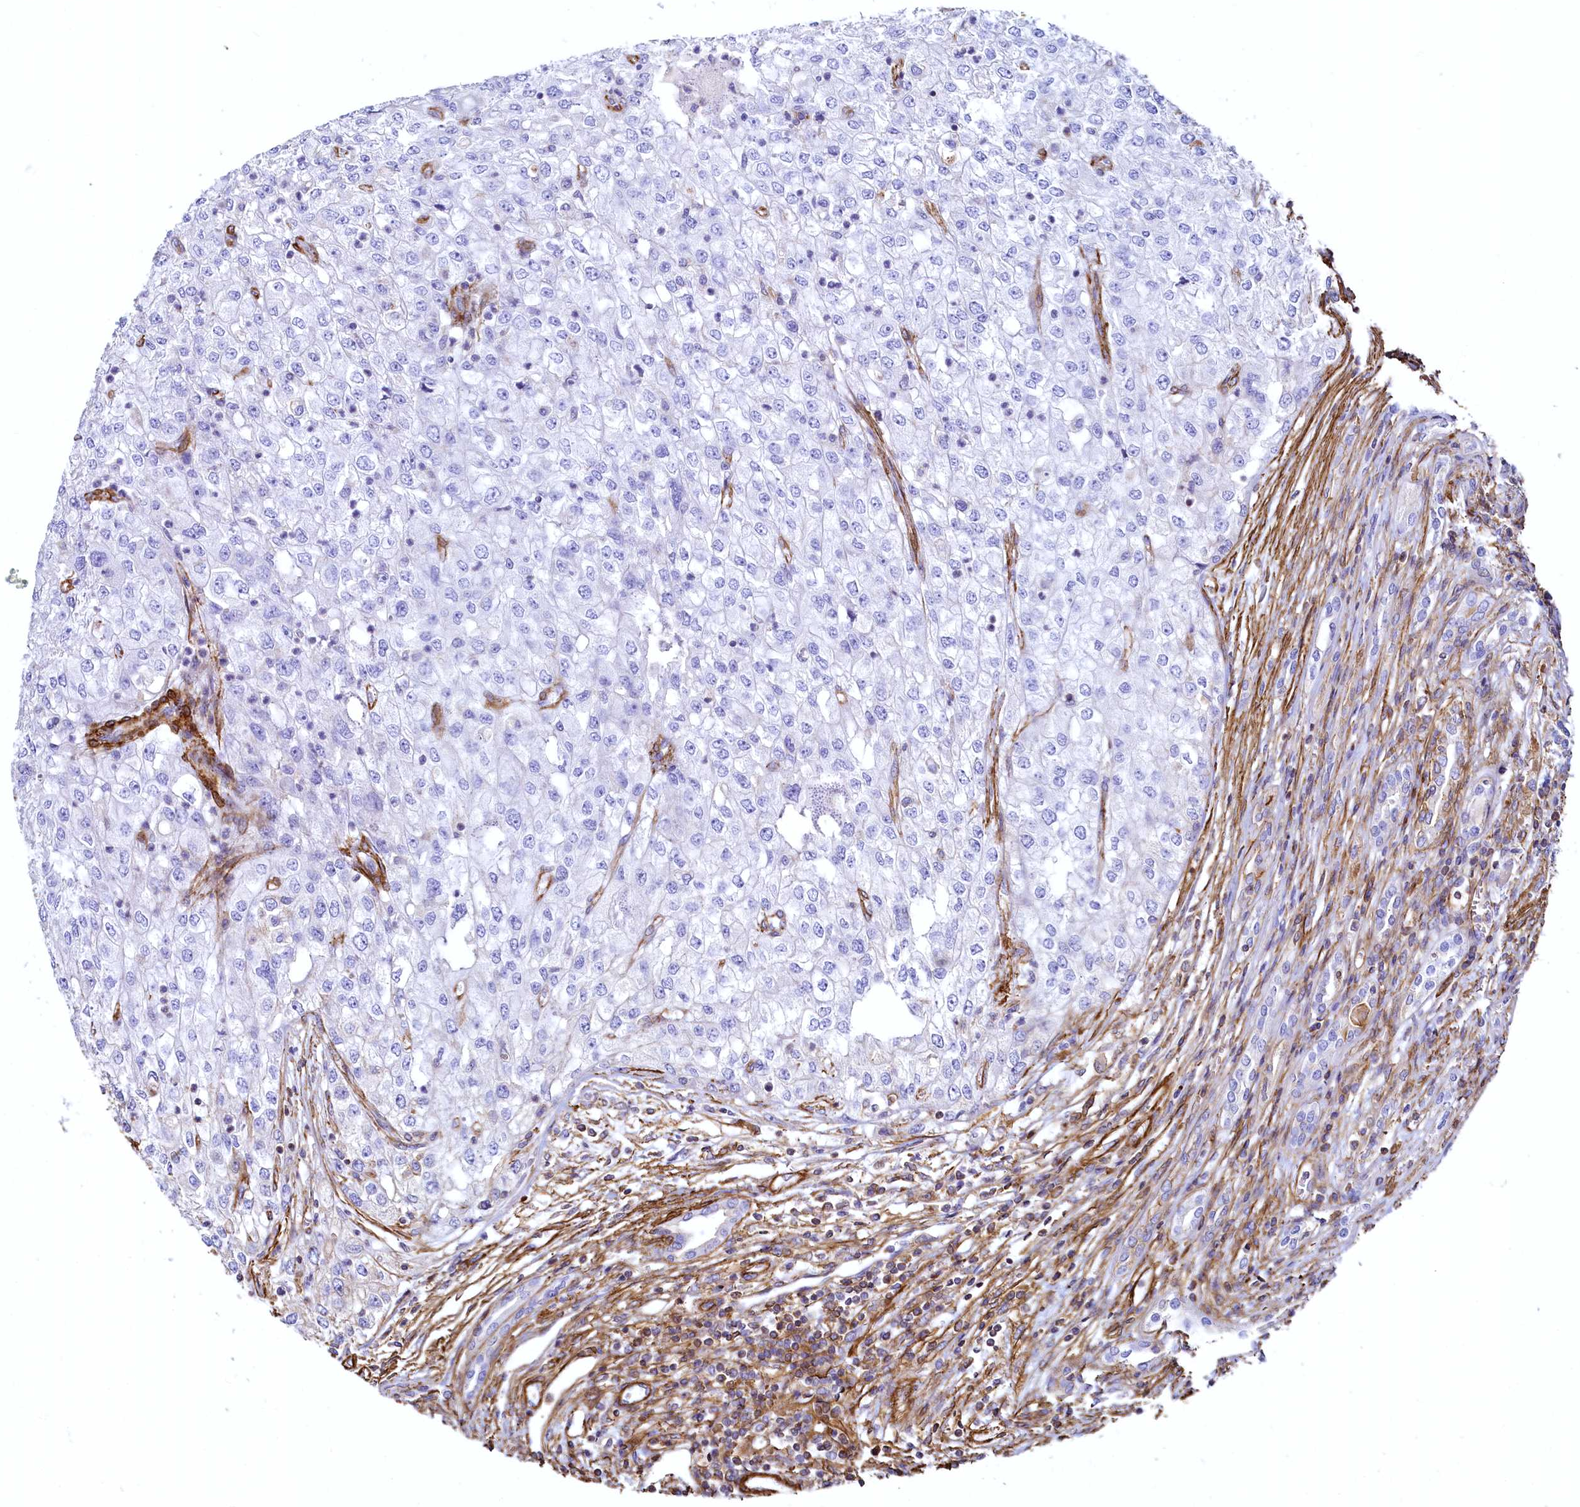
{"staining": {"intensity": "negative", "quantity": "none", "location": "none"}, "tissue": "renal cancer", "cell_type": "Tumor cells", "image_type": "cancer", "snomed": [{"axis": "morphology", "description": "Adenocarcinoma, NOS"}, {"axis": "topography", "description": "Kidney"}], "caption": "Immunohistochemical staining of human renal cancer displays no significant positivity in tumor cells.", "gene": "THBS1", "patient": {"sex": "female", "age": 54}}